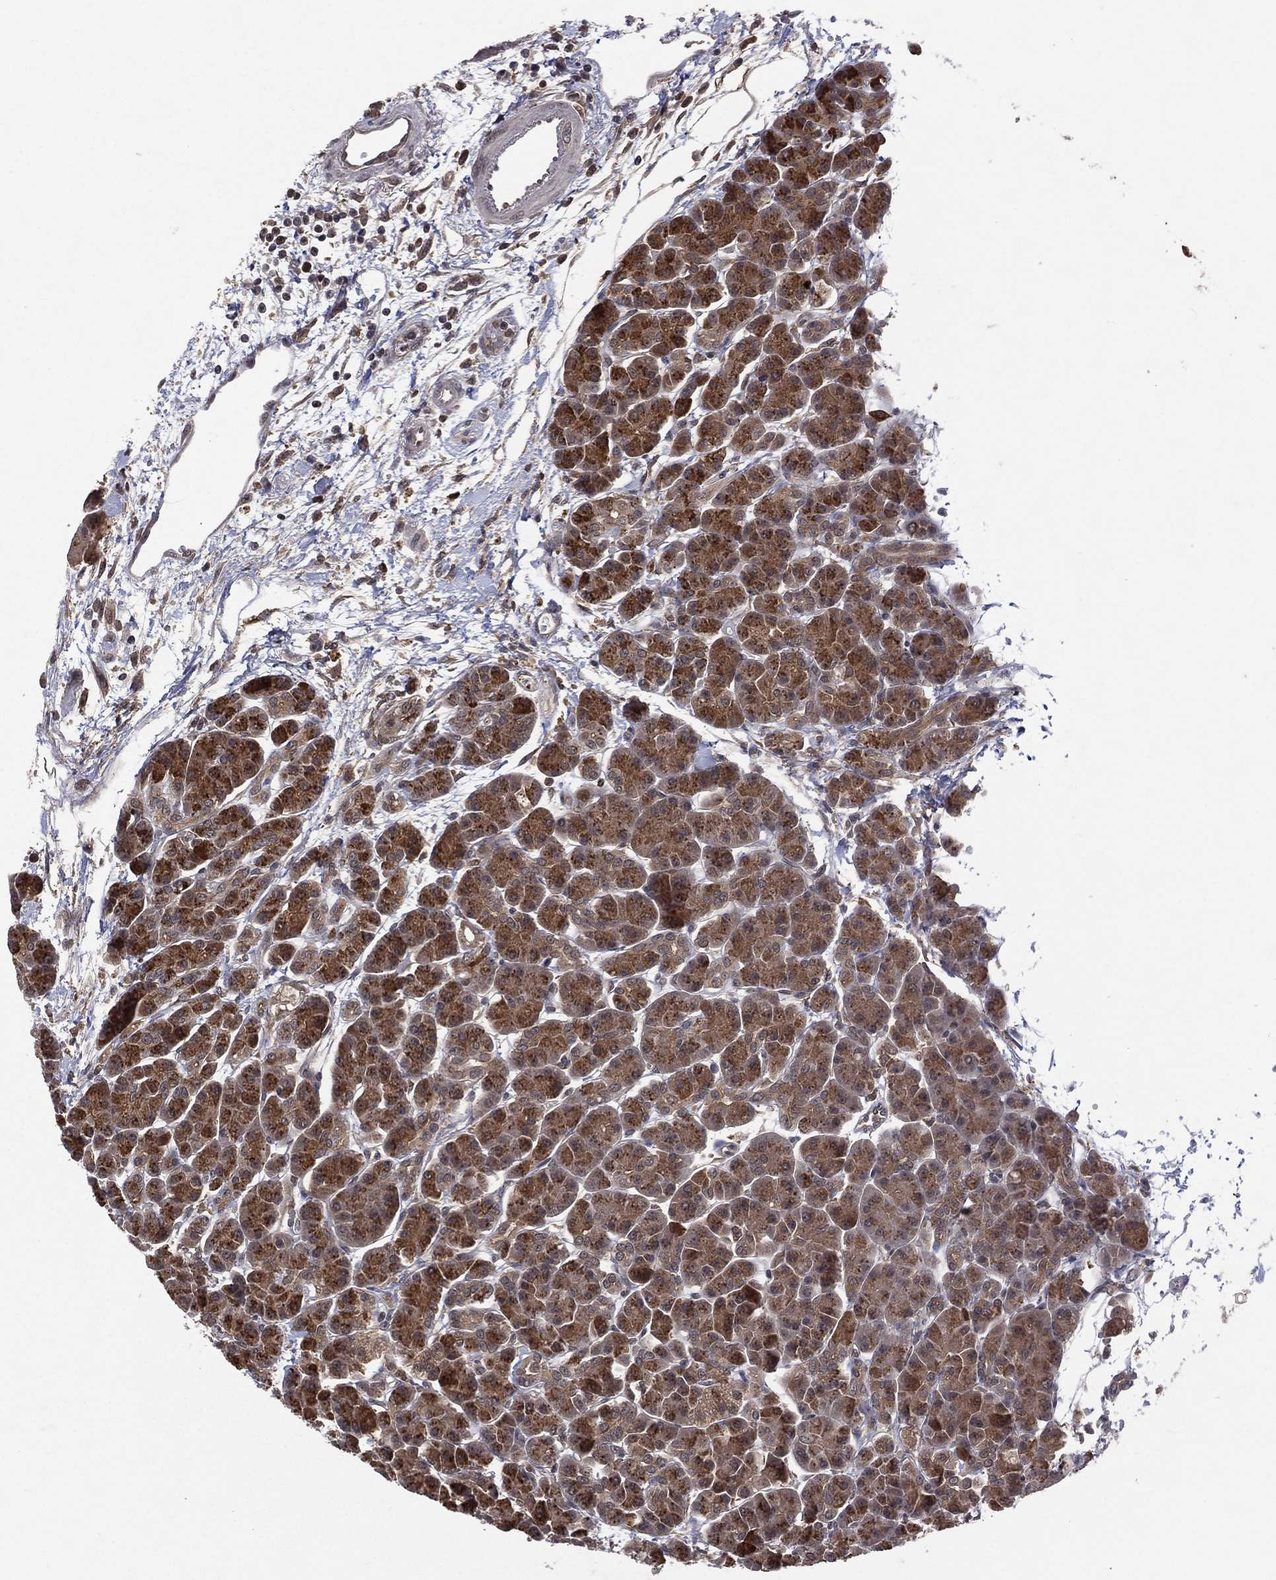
{"staining": {"intensity": "moderate", "quantity": ">75%", "location": "cytoplasmic/membranous"}, "tissue": "pancreas", "cell_type": "Exocrine glandular cells", "image_type": "normal", "snomed": [{"axis": "morphology", "description": "Normal tissue, NOS"}, {"axis": "topography", "description": "Pancreas"}], "caption": "Human pancreas stained for a protein (brown) reveals moderate cytoplasmic/membranous positive expression in about >75% of exocrine glandular cells.", "gene": "ATG4B", "patient": {"sex": "female", "age": 63}}